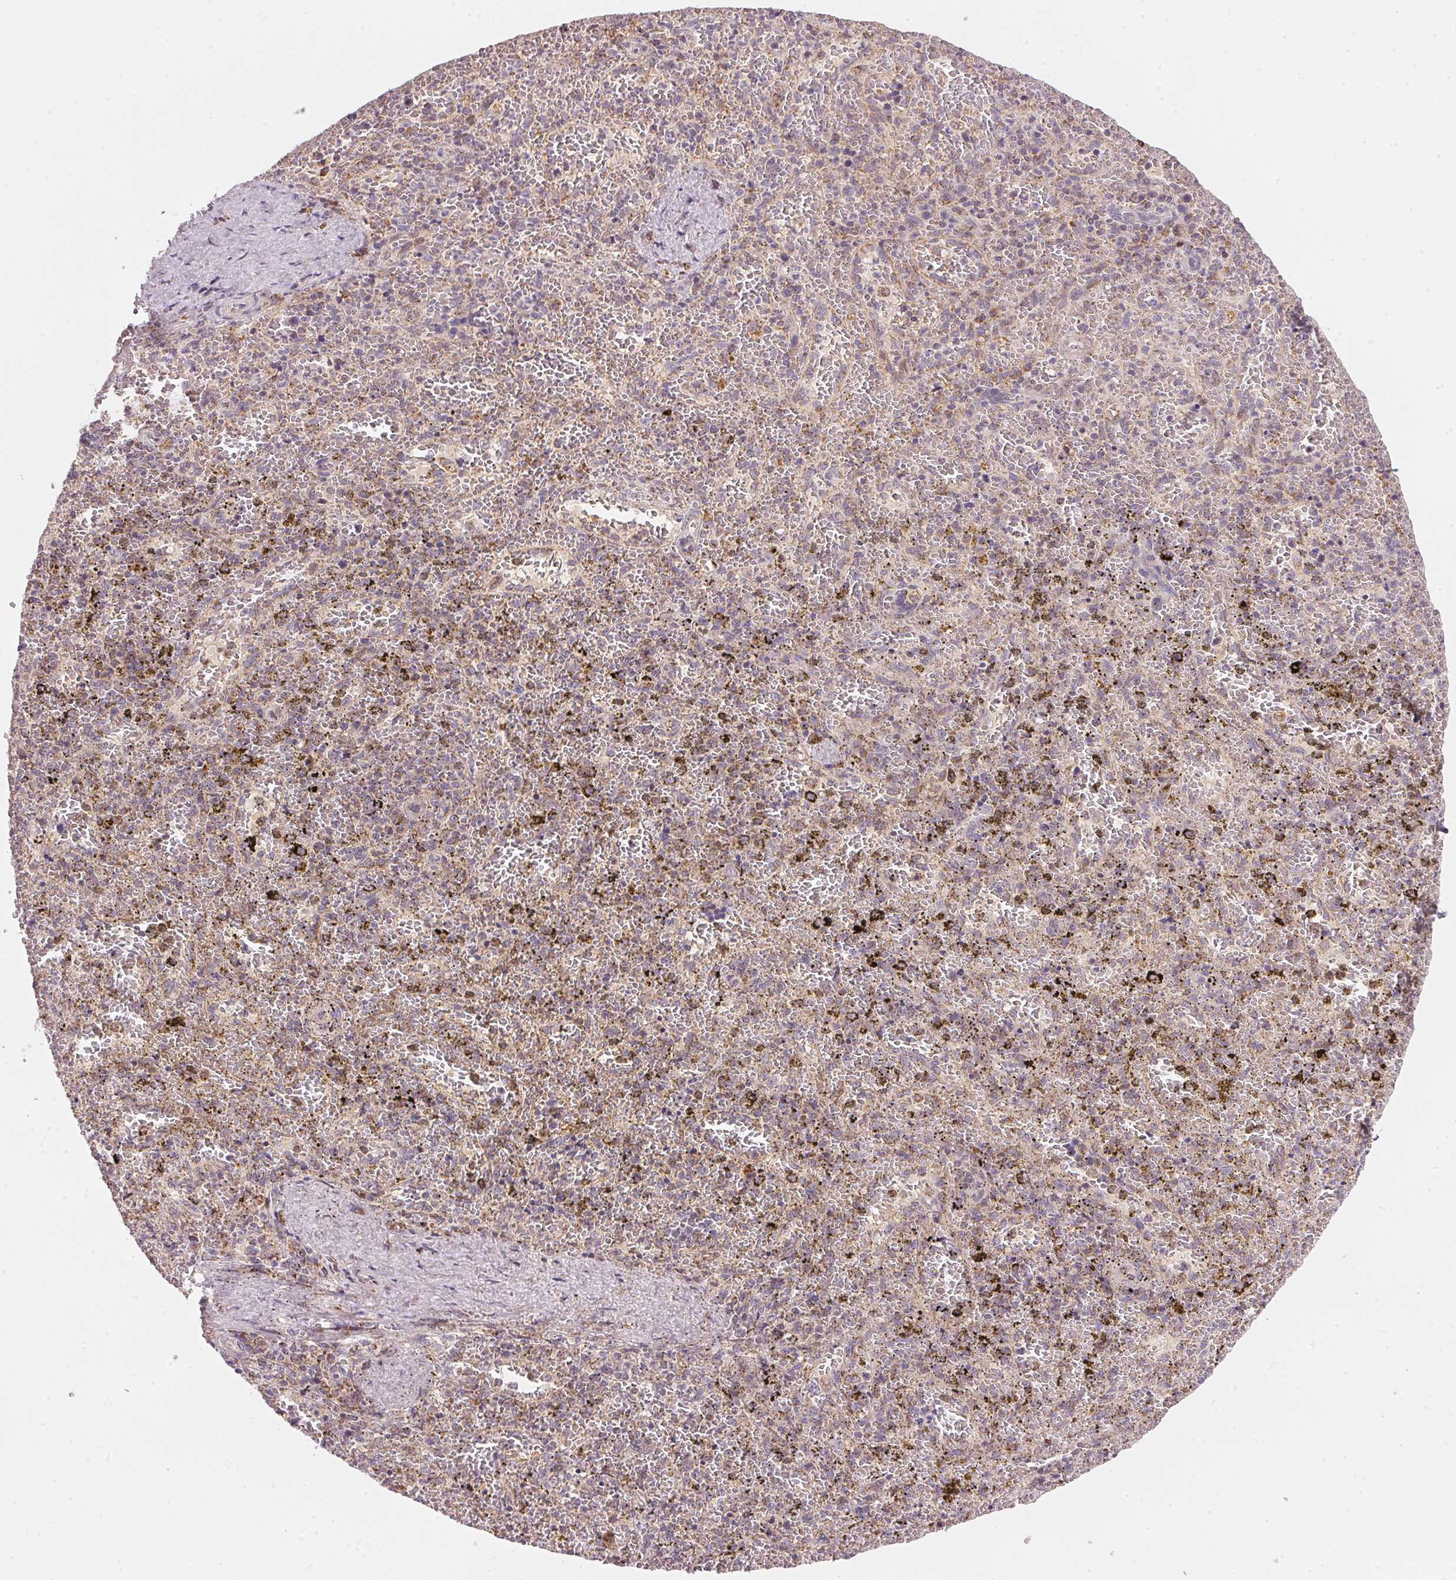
{"staining": {"intensity": "moderate", "quantity": "<25%", "location": "cytoplasmic/membranous"}, "tissue": "spleen", "cell_type": "Cells in red pulp", "image_type": "normal", "snomed": [{"axis": "morphology", "description": "Normal tissue, NOS"}, {"axis": "topography", "description": "Spleen"}], "caption": "Immunohistochemical staining of normal spleen reveals <25% levels of moderate cytoplasmic/membranous protein staining in about <25% of cells in red pulp.", "gene": "COQ7", "patient": {"sex": "female", "age": 50}}